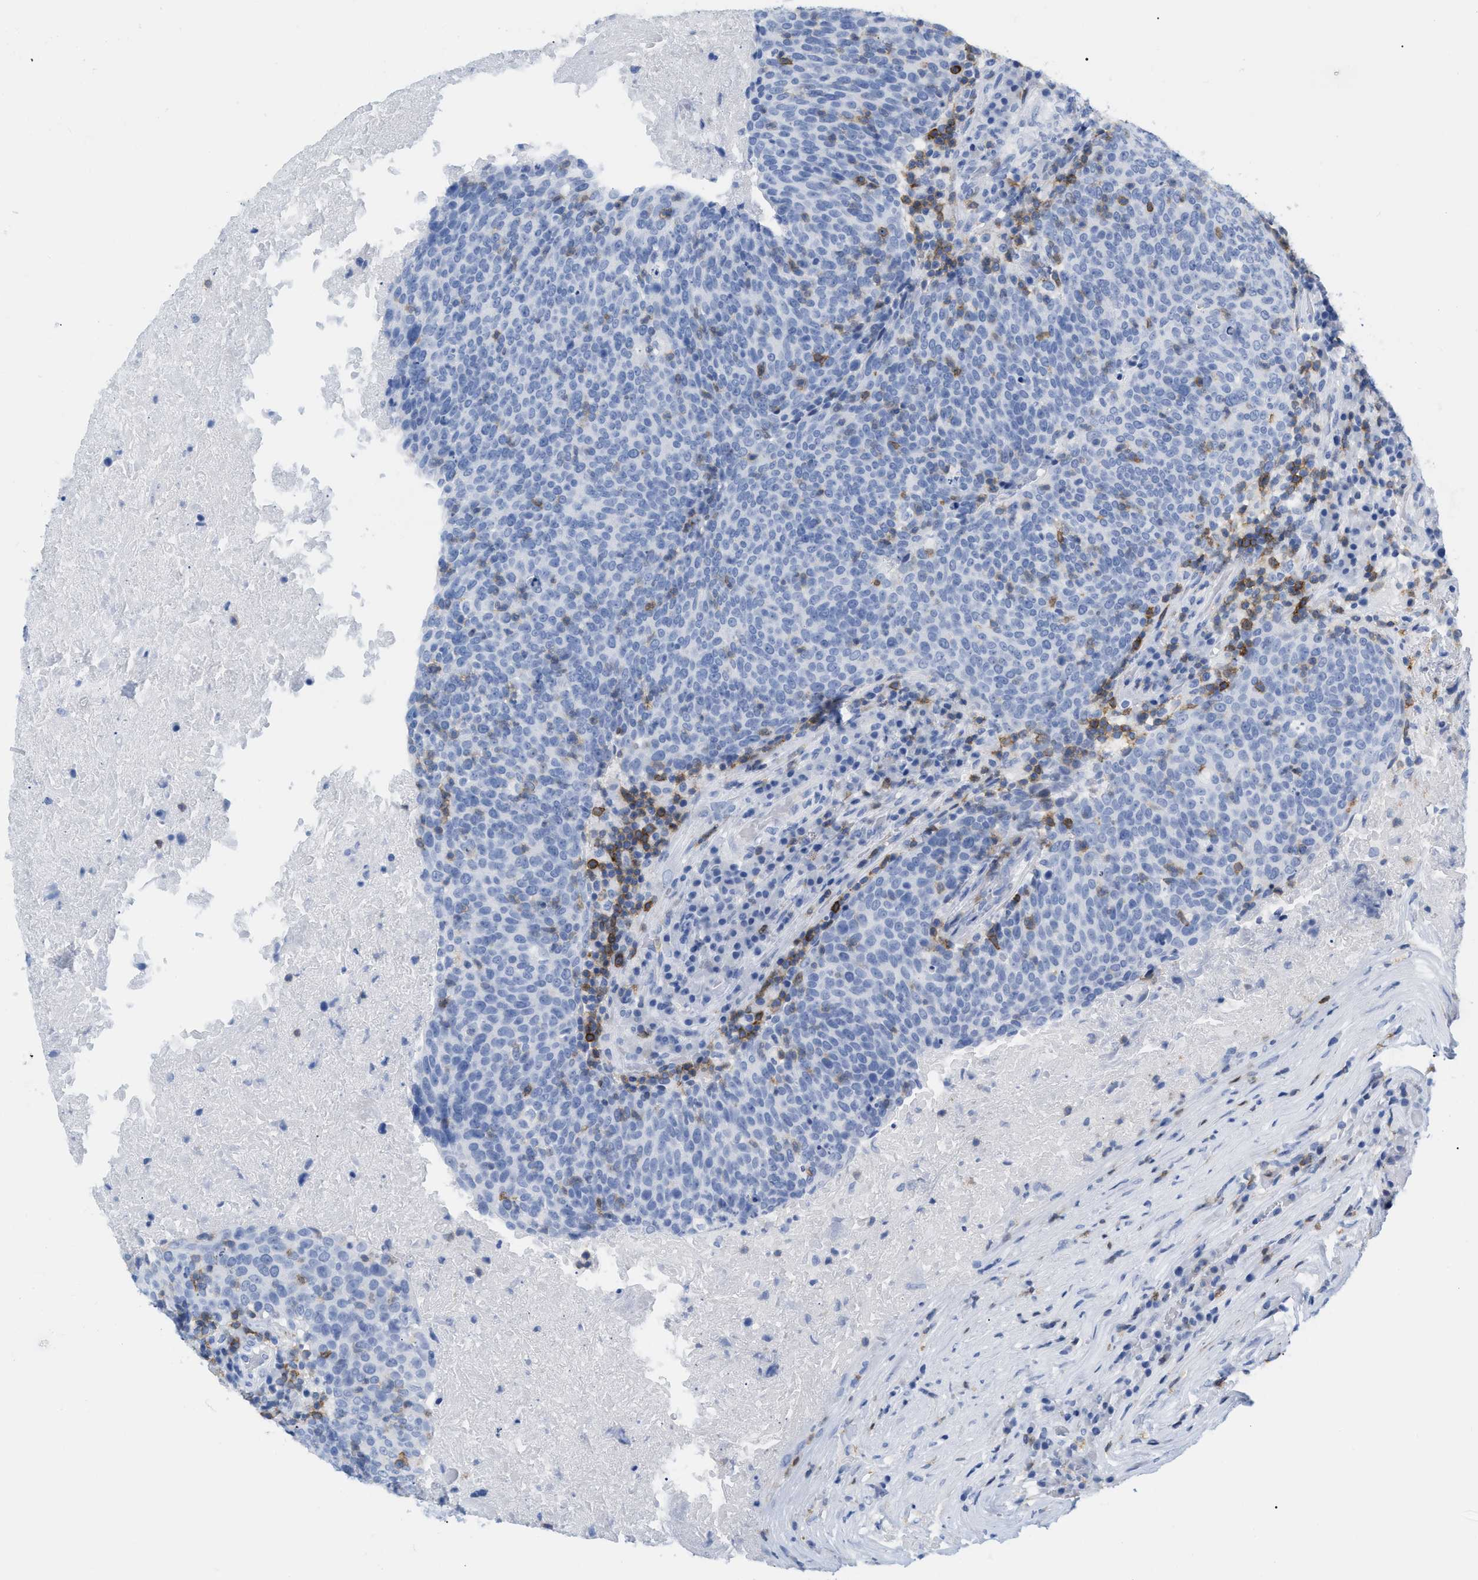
{"staining": {"intensity": "negative", "quantity": "none", "location": "none"}, "tissue": "head and neck cancer", "cell_type": "Tumor cells", "image_type": "cancer", "snomed": [{"axis": "morphology", "description": "Squamous cell carcinoma, NOS"}, {"axis": "morphology", "description": "Squamous cell carcinoma, metastatic, NOS"}, {"axis": "topography", "description": "Lymph node"}, {"axis": "topography", "description": "Head-Neck"}], "caption": "Micrograph shows no protein expression in tumor cells of head and neck cancer tissue. The staining was performed using DAB (3,3'-diaminobenzidine) to visualize the protein expression in brown, while the nuclei were stained in blue with hematoxylin (Magnification: 20x).", "gene": "CD5", "patient": {"sex": "male", "age": 62}}